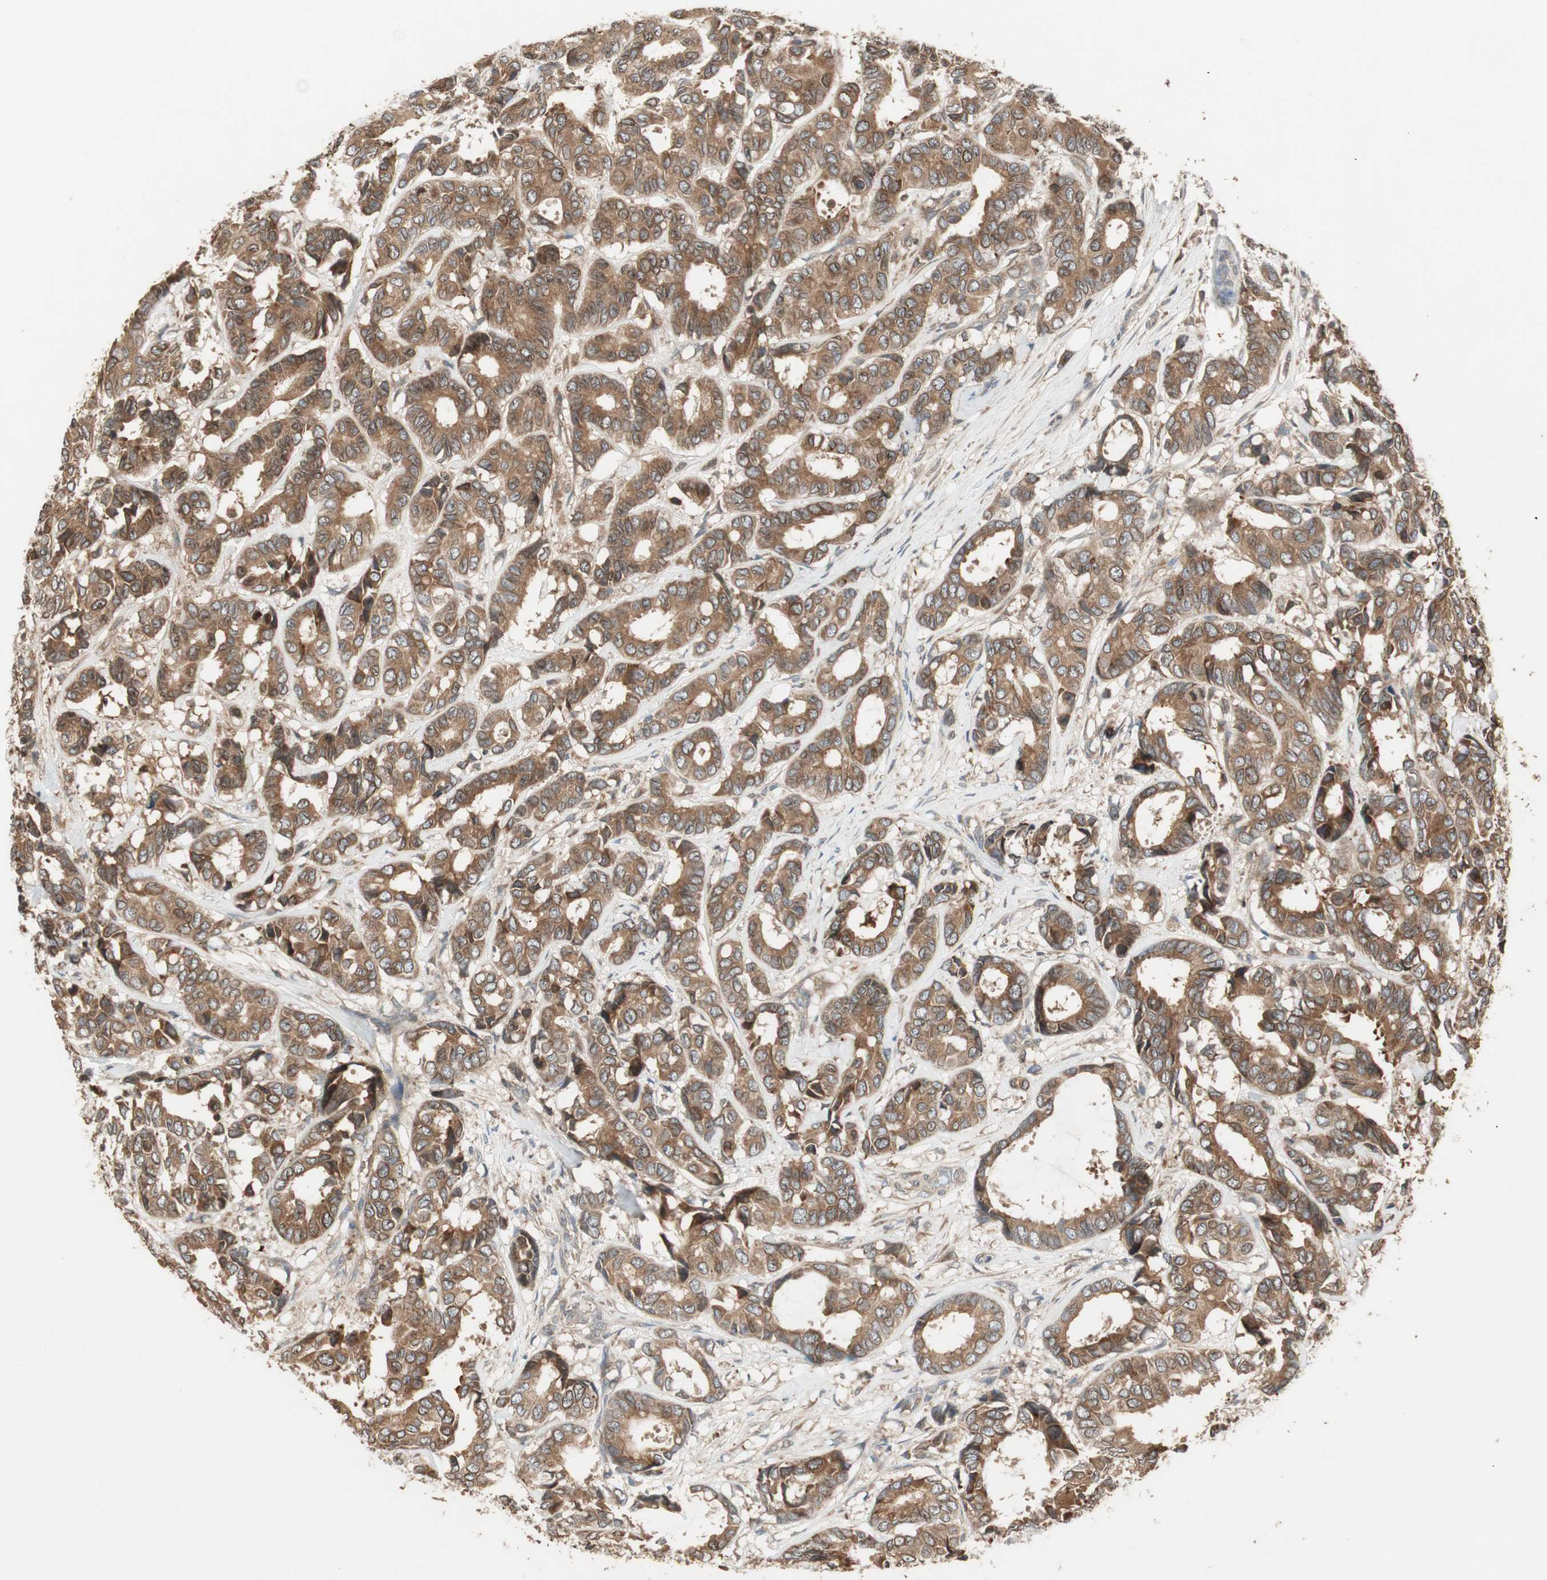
{"staining": {"intensity": "moderate", "quantity": ">75%", "location": "cytoplasmic/membranous"}, "tissue": "breast cancer", "cell_type": "Tumor cells", "image_type": "cancer", "snomed": [{"axis": "morphology", "description": "Duct carcinoma"}, {"axis": "topography", "description": "Breast"}], "caption": "Protein staining of breast cancer tissue shows moderate cytoplasmic/membranous staining in approximately >75% of tumor cells. Nuclei are stained in blue.", "gene": "ATP6AP2", "patient": {"sex": "female", "age": 87}}